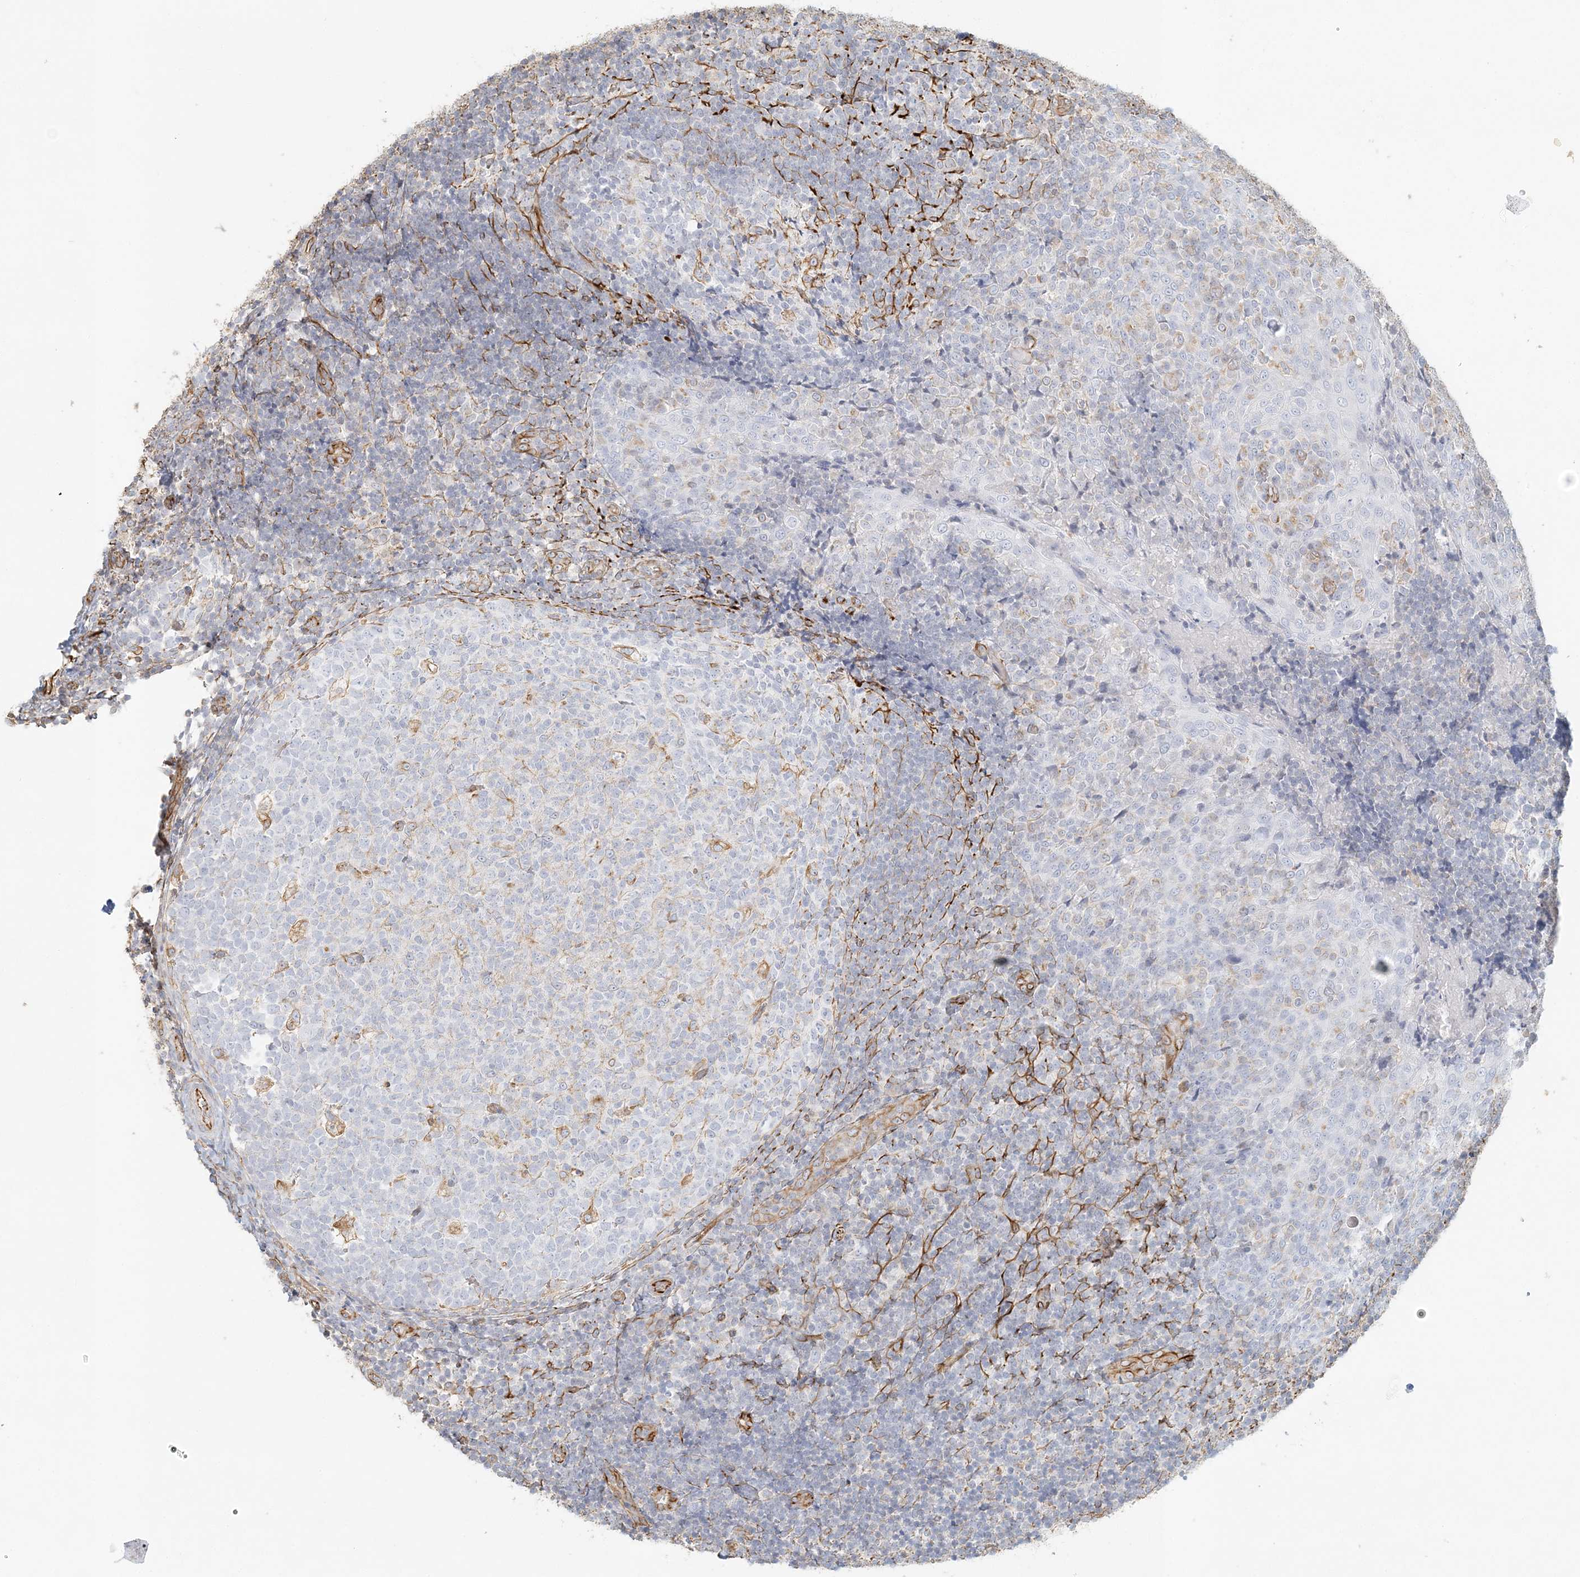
{"staining": {"intensity": "negative", "quantity": "none", "location": "none"}, "tissue": "tonsil", "cell_type": "Germinal center cells", "image_type": "normal", "snomed": [{"axis": "morphology", "description": "Normal tissue, NOS"}, {"axis": "topography", "description": "Tonsil"}], "caption": "An immunohistochemistry image of normal tonsil is shown. There is no staining in germinal center cells of tonsil. Nuclei are stained in blue.", "gene": "DMRTB1", "patient": {"sex": "female", "age": 19}}